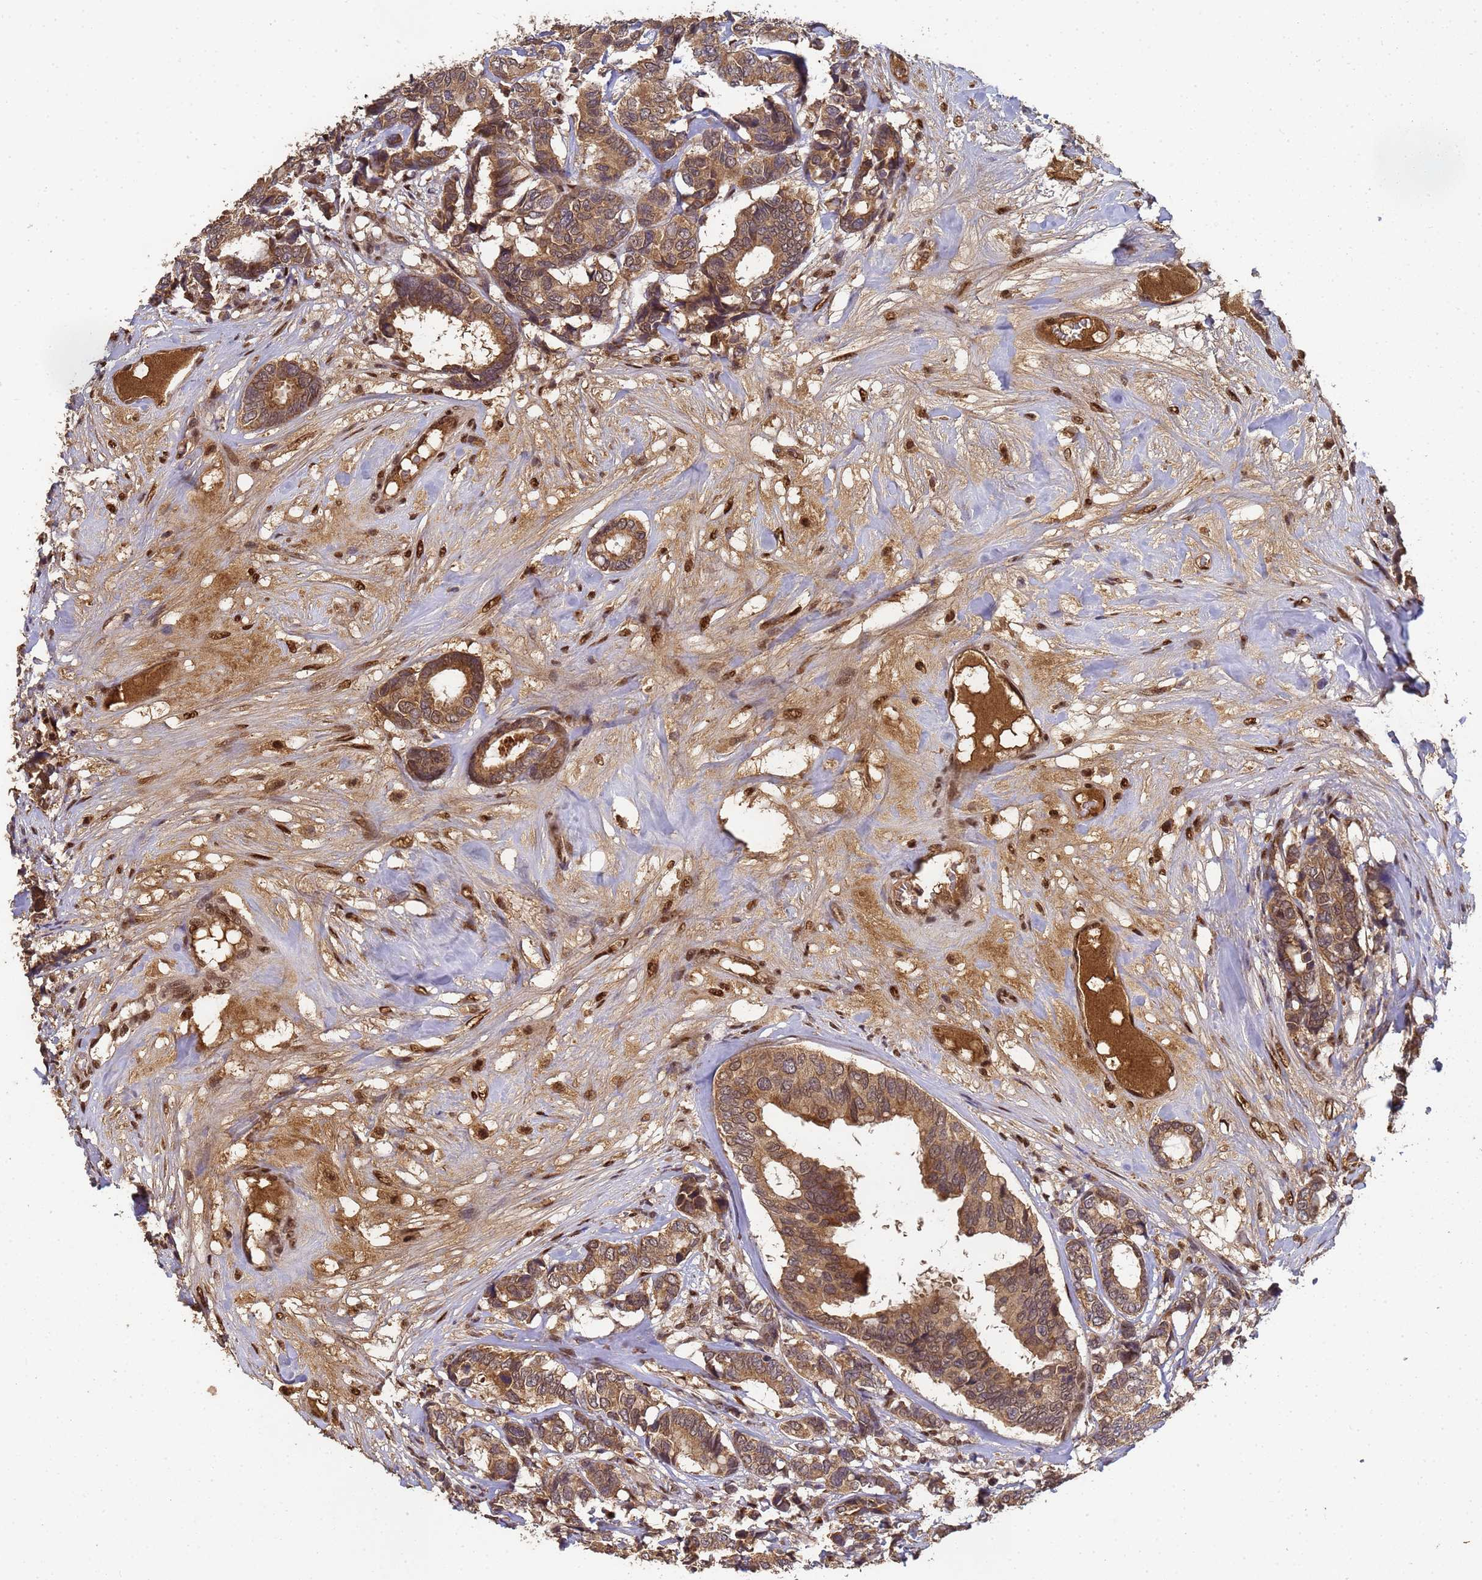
{"staining": {"intensity": "moderate", "quantity": ">75%", "location": "cytoplasmic/membranous"}, "tissue": "breast cancer", "cell_type": "Tumor cells", "image_type": "cancer", "snomed": [{"axis": "morphology", "description": "Duct carcinoma"}, {"axis": "topography", "description": "Breast"}], "caption": "Intraductal carcinoma (breast) stained with DAB immunohistochemistry (IHC) reveals medium levels of moderate cytoplasmic/membranous positivity in about >75% of tumor cells.", "gene": "SECISBP2", "patient": {"sex": "female", "age": 87}}